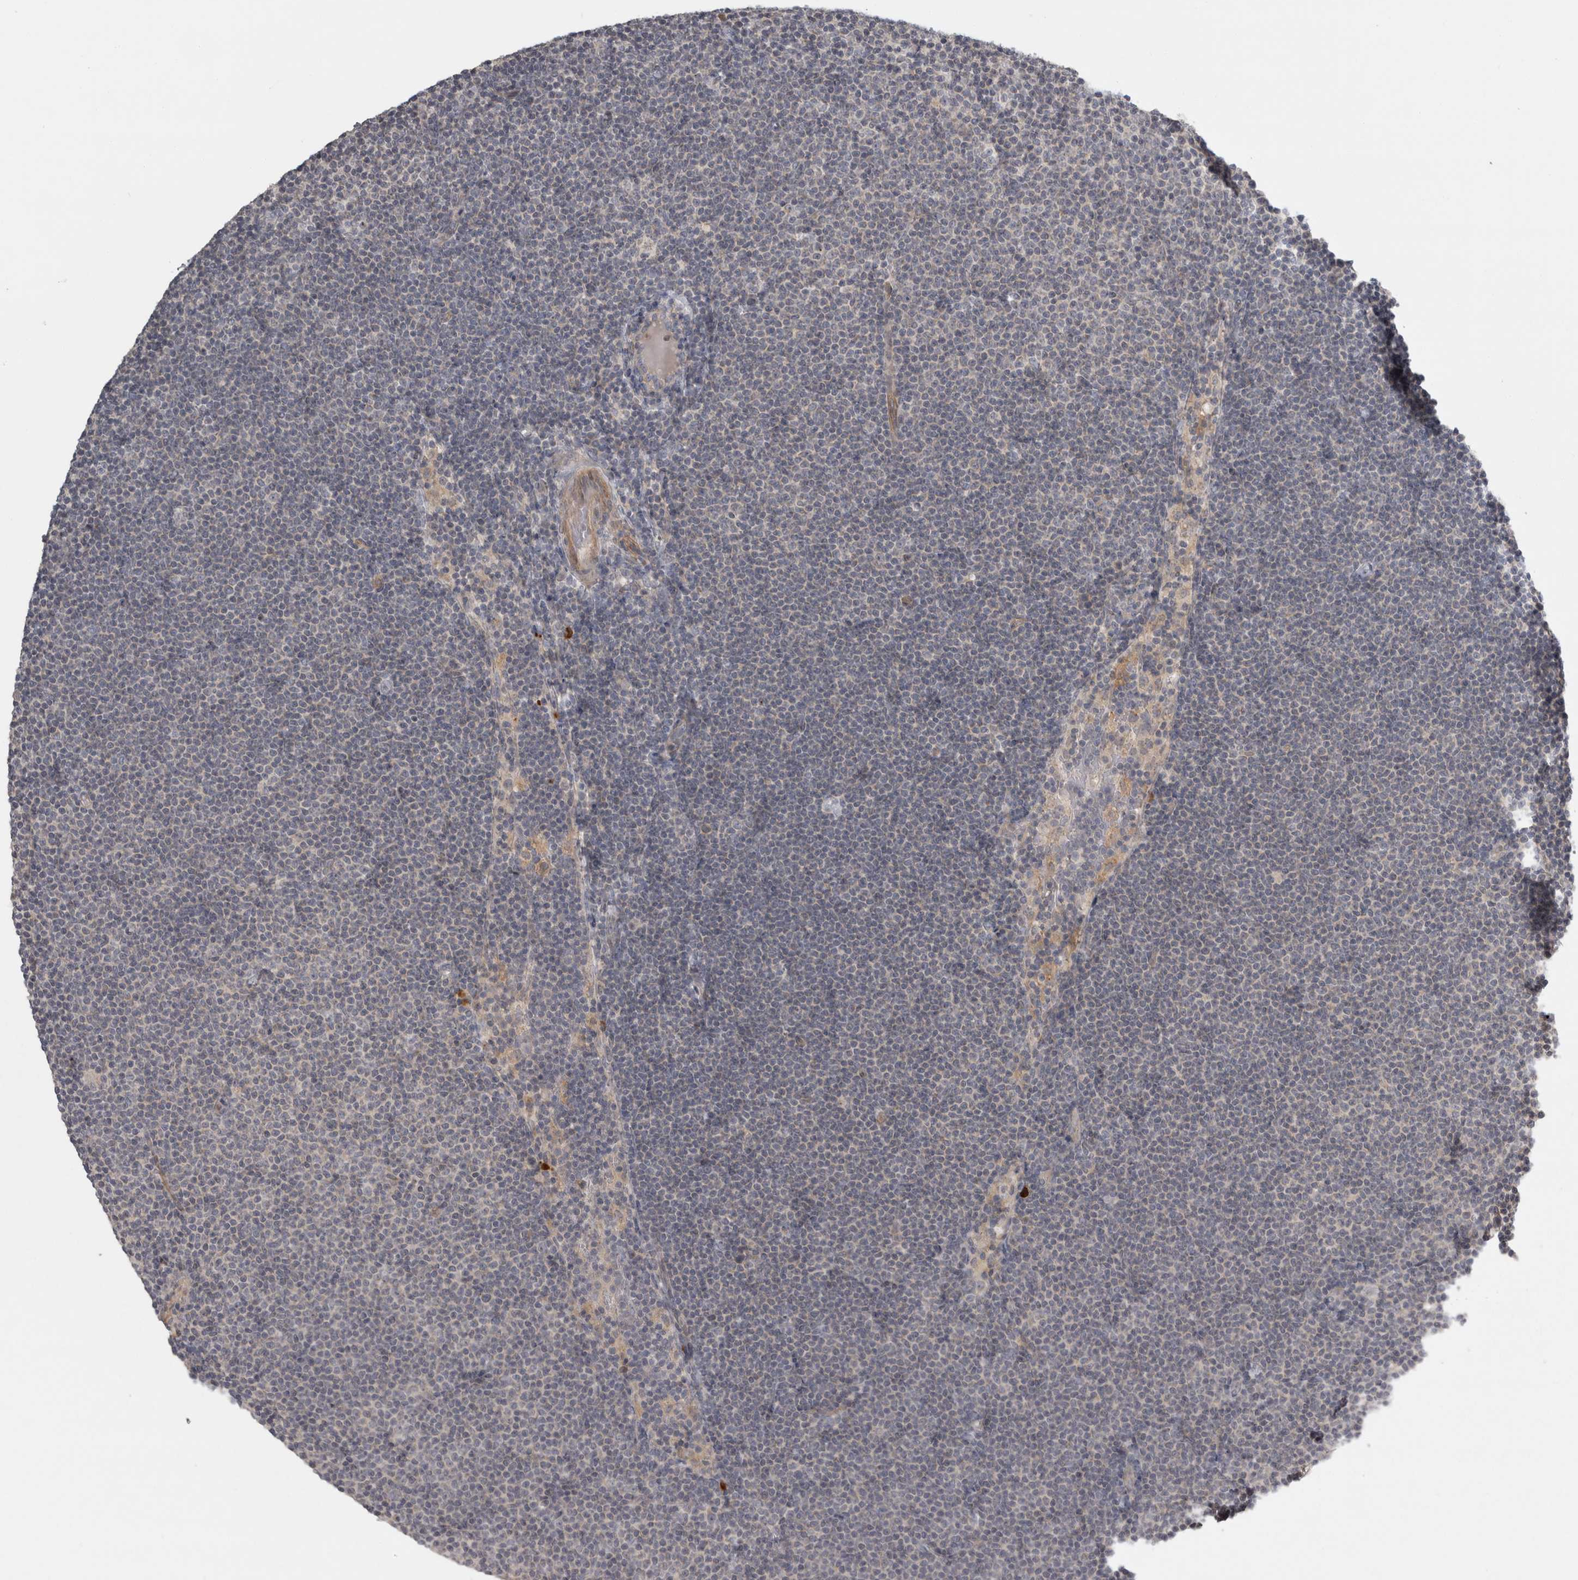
{"staining": {"intensity": "negative", "quantity": "none", "location": "none"}, "tissue": "lymphoma", "cell_type": "Tumor cells", "image_type": "cancer", "snomed": [{"axis": "morphology", "description": "Malignant lymphoma, non-Hodgkin's type, Low grade"}, {"axis": "topography", "description": "Lymph node"}], "caption": "There is no significant expression in tumor cells of lymphoma.", "gene": "SLCO5A1", "patient": {"sex": "female", "age": 53}}